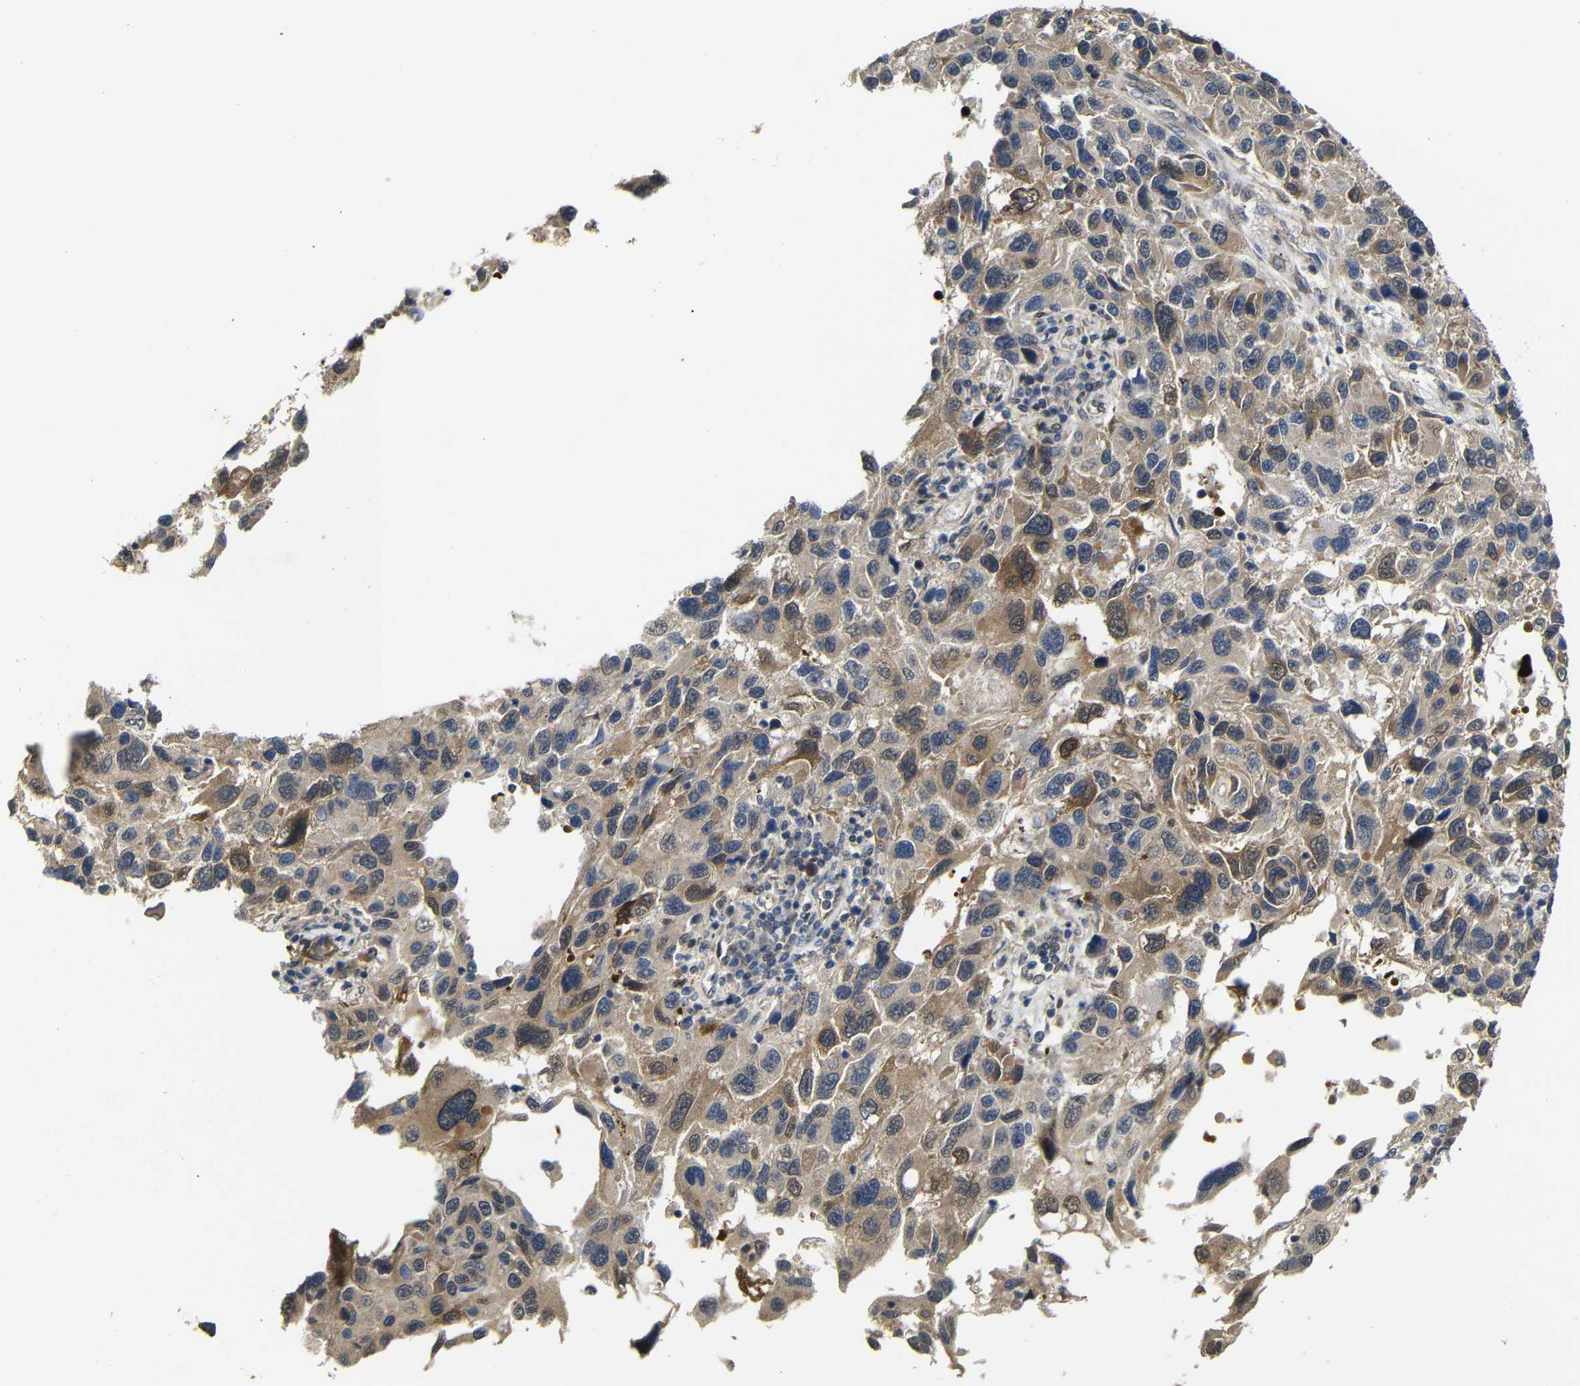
{"staining": {"intensity": "moderate", "quantity": ">75%", "location": "cytoplasmic/membranous"}, "tissue": "melanoma", "cell_type": "Tumor cells", "image_type": "cancer", "snomed": [{"axis": "morphology", "description": "Malignant melanoma, NOS"}, {"axis": "topography", "description": "Skin"}], "caption": "A high-resolution photomicrograph shows IHC staining of melanoma, which displays moderate cytoplasmic/membranous positivity in approximately >75% of tumor cells.", "gene": "ATG12", "patient": {"sex": "male", "age": 53}}